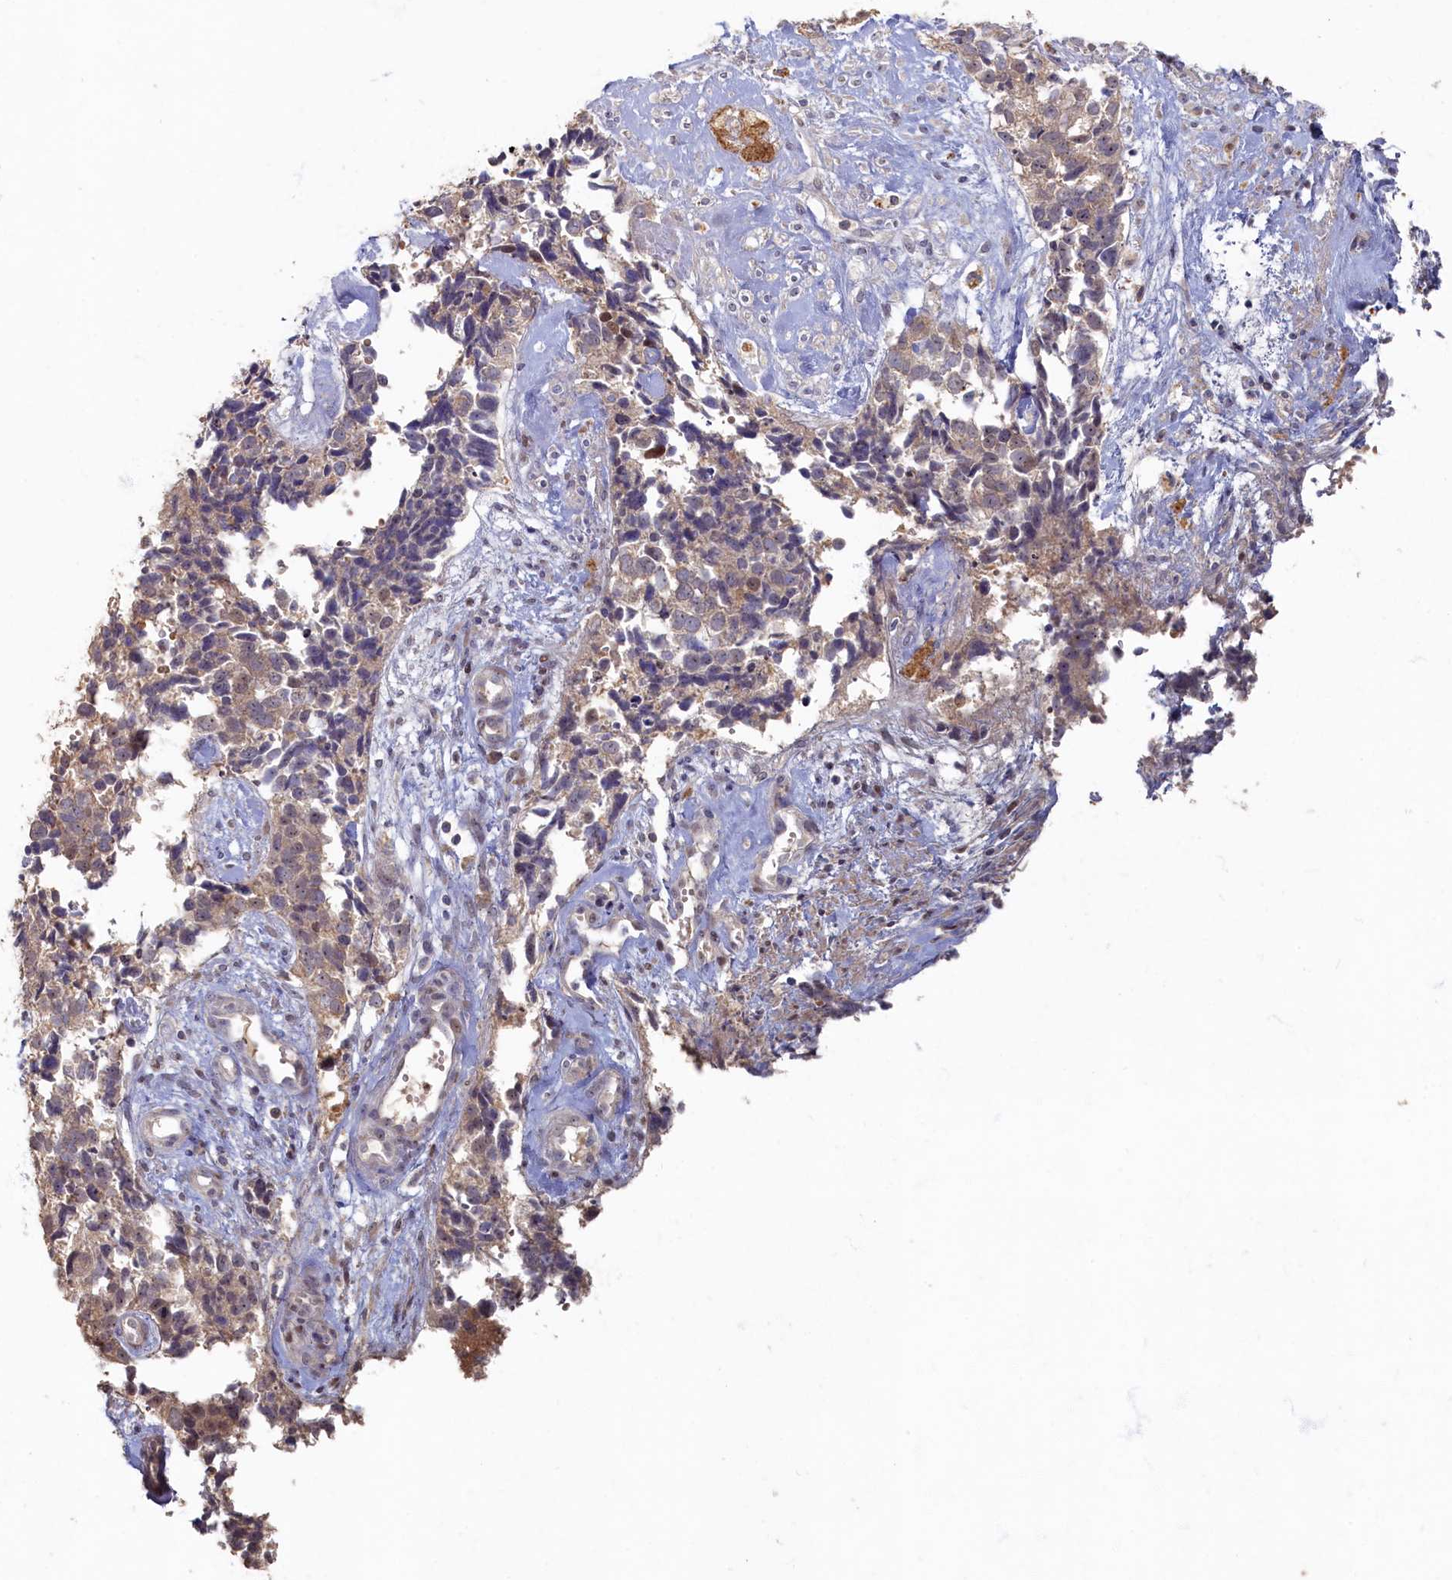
{"staining": {"intensity": "moderate", "quantity": "25%-75%", "location": "cytoplasmic/membranous"}, "tissue": "cervical cancer", "cell_type": "Tumor cells", "image_type": "cancer", "snomed": [{"axis": "morphology", "description": "Squamous cell carcinoma, NOS"}, {"axis": "topography", "description": "Cervix"}], "caption": "A photomicrograph of cervical cancer stained for a protein displays moderate cytoplasmic/membranous brown staining in tumor cells.", "gene": "HUNK", "patient": {"sex": "female", "age": 63}}